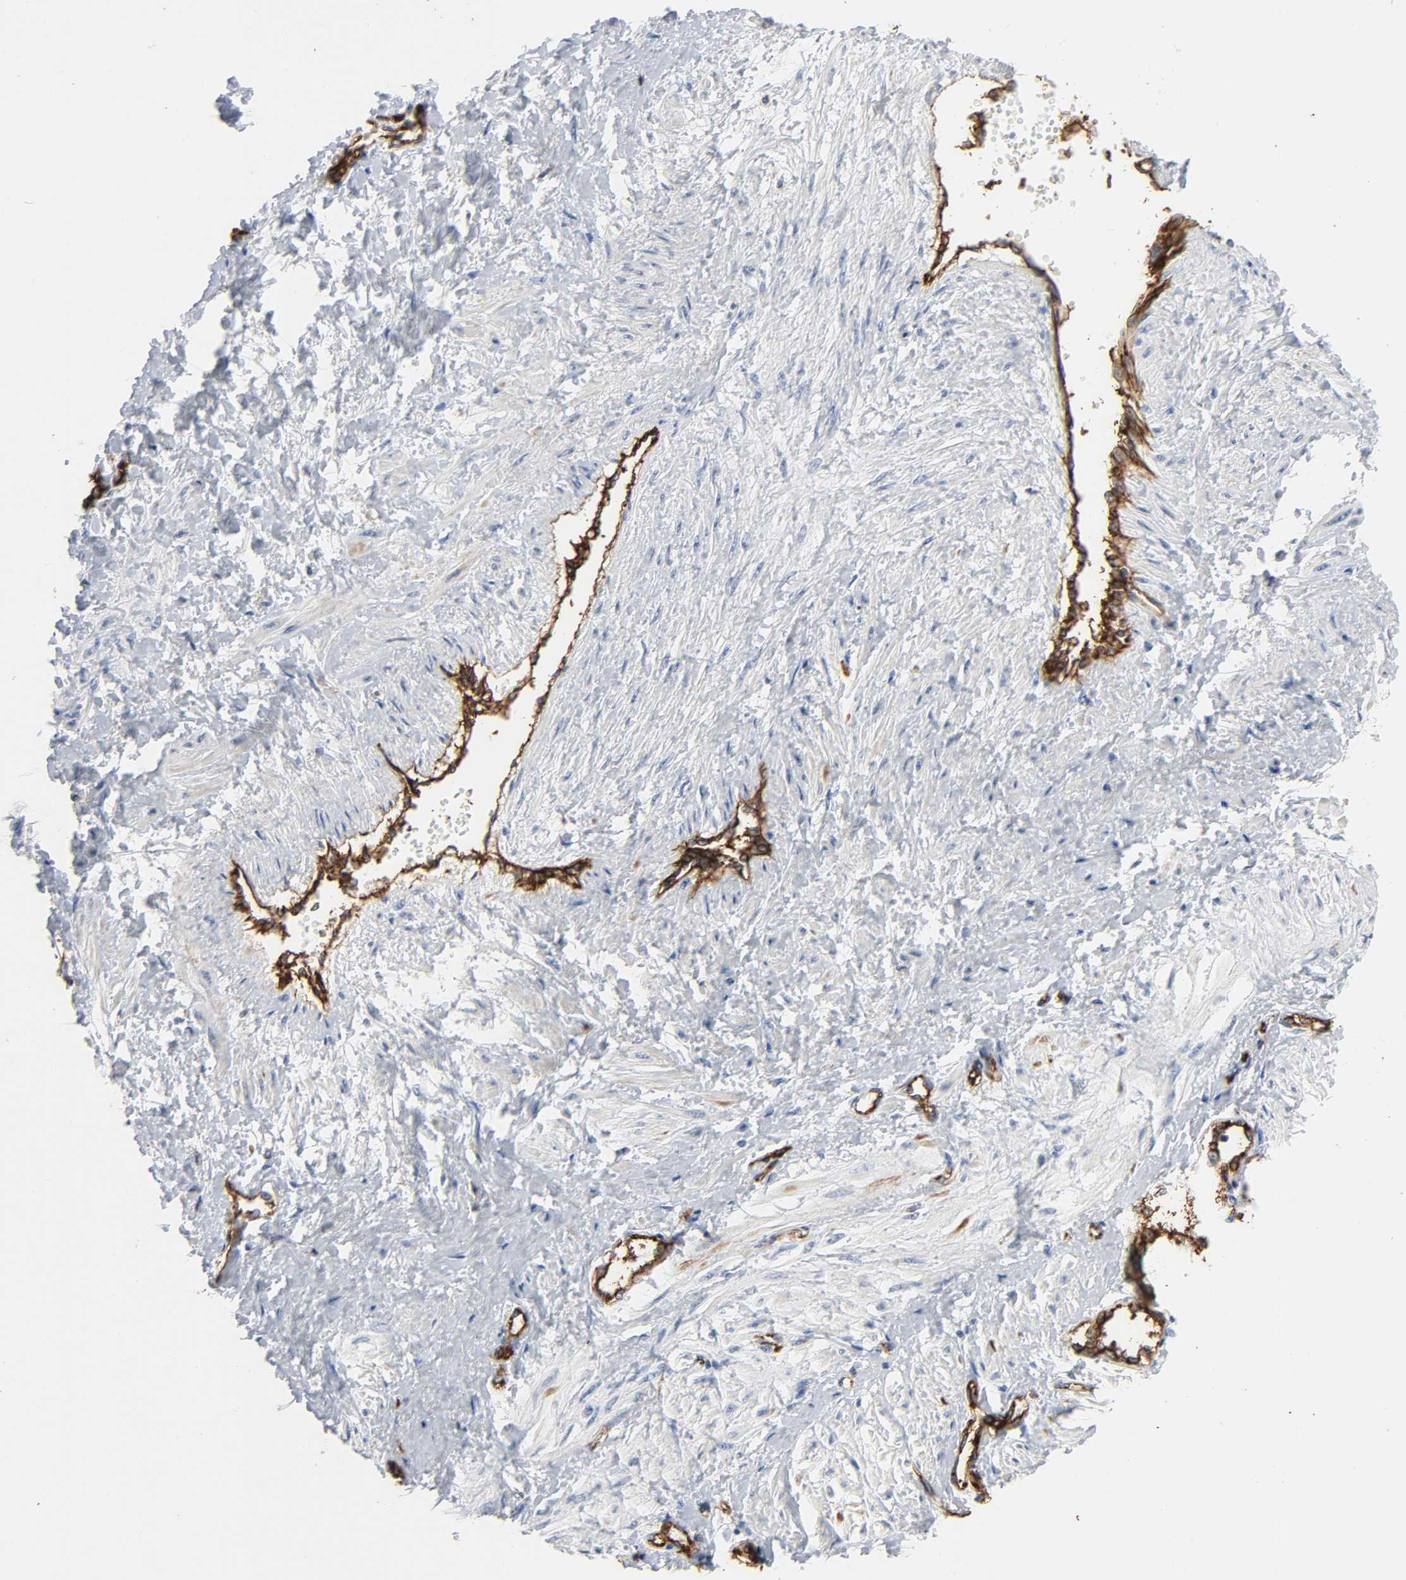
{"staining": {"intensity": "strong", "quantity": ">75%", "location": "cytoplasmic/membranous"}, "tissue": "smooth muscle", "cell_type": "Smooth muscle cells", "image_type": "normal", "snomed": [{"axis": "morphology", "description": "Normal tissue, NOS"}, {"axis": "topography", "description": "Smooth muscle"}, {"axis": "topography", "description": "Uterus"}], "caption": "This micrograph demonstrates normal smooth muscle stained with immunohistochemistry (IHC) to label a protein in brown. The cytoplasmic/membranous of smooth muscle cells show strong positivity for the protein. Nuclei are counter-stained blue.", "gene": "PECAM1", "patient": {"sex": "female", "age": 39}}